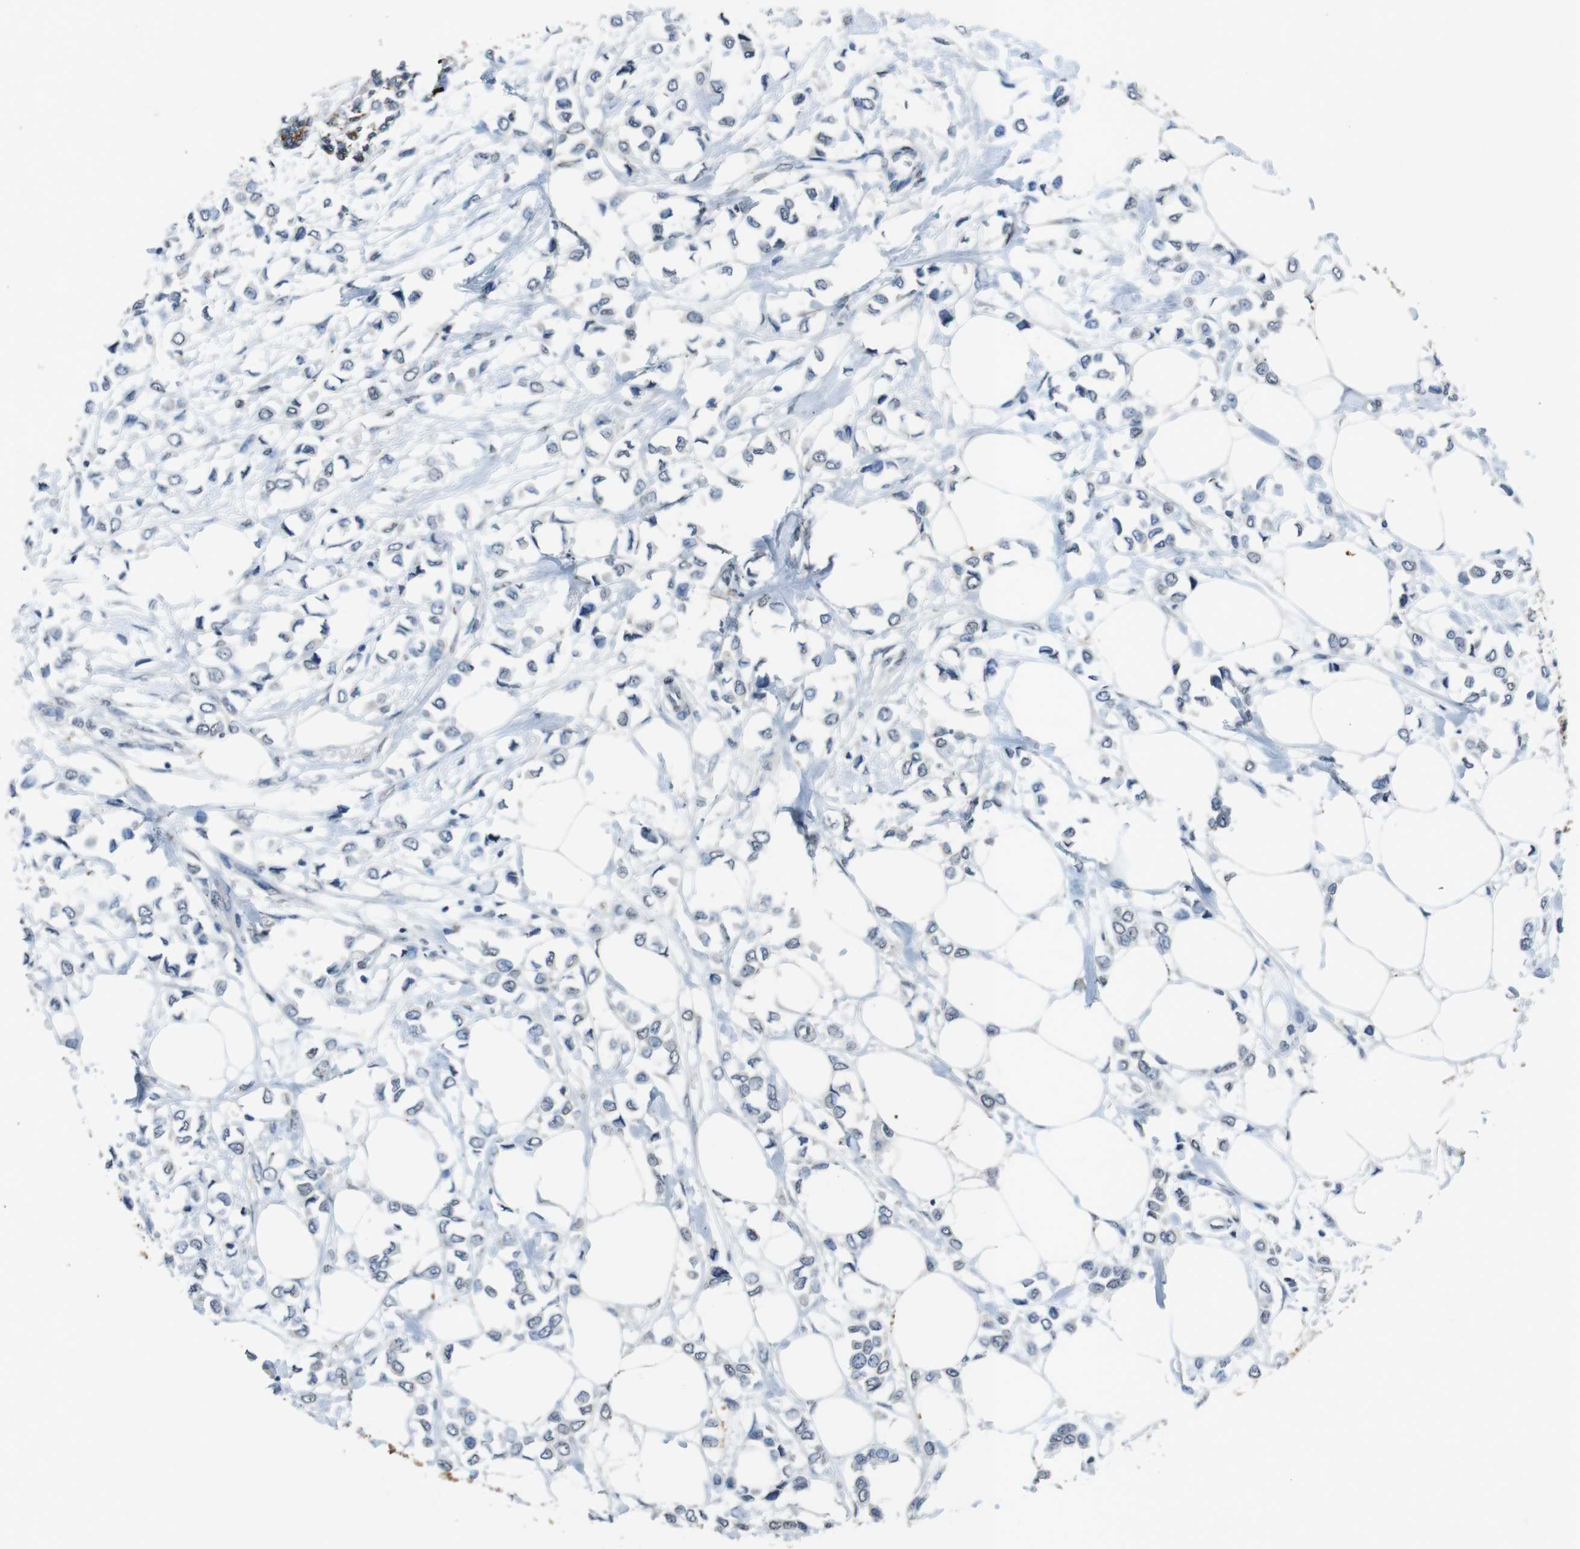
{"staining": {"intensity": "negative", "quantity": "none", "location": "none"}, "tissue": "breast cancer", "cell_type": "Tumor cells", "image_type": "cancer", "snomed": [{"axis": "morphology", "description": "Lobular carcinoma"}, {"axis": "topography", "description": "Breast"}], "caption": "Breast lobular carcinoma stained for a protein using immunohistochemistry (IHC) demonstrates no positivity tumor cells.", "gene": "STBD1", "patient": {"sex": "female", "age": 51}}